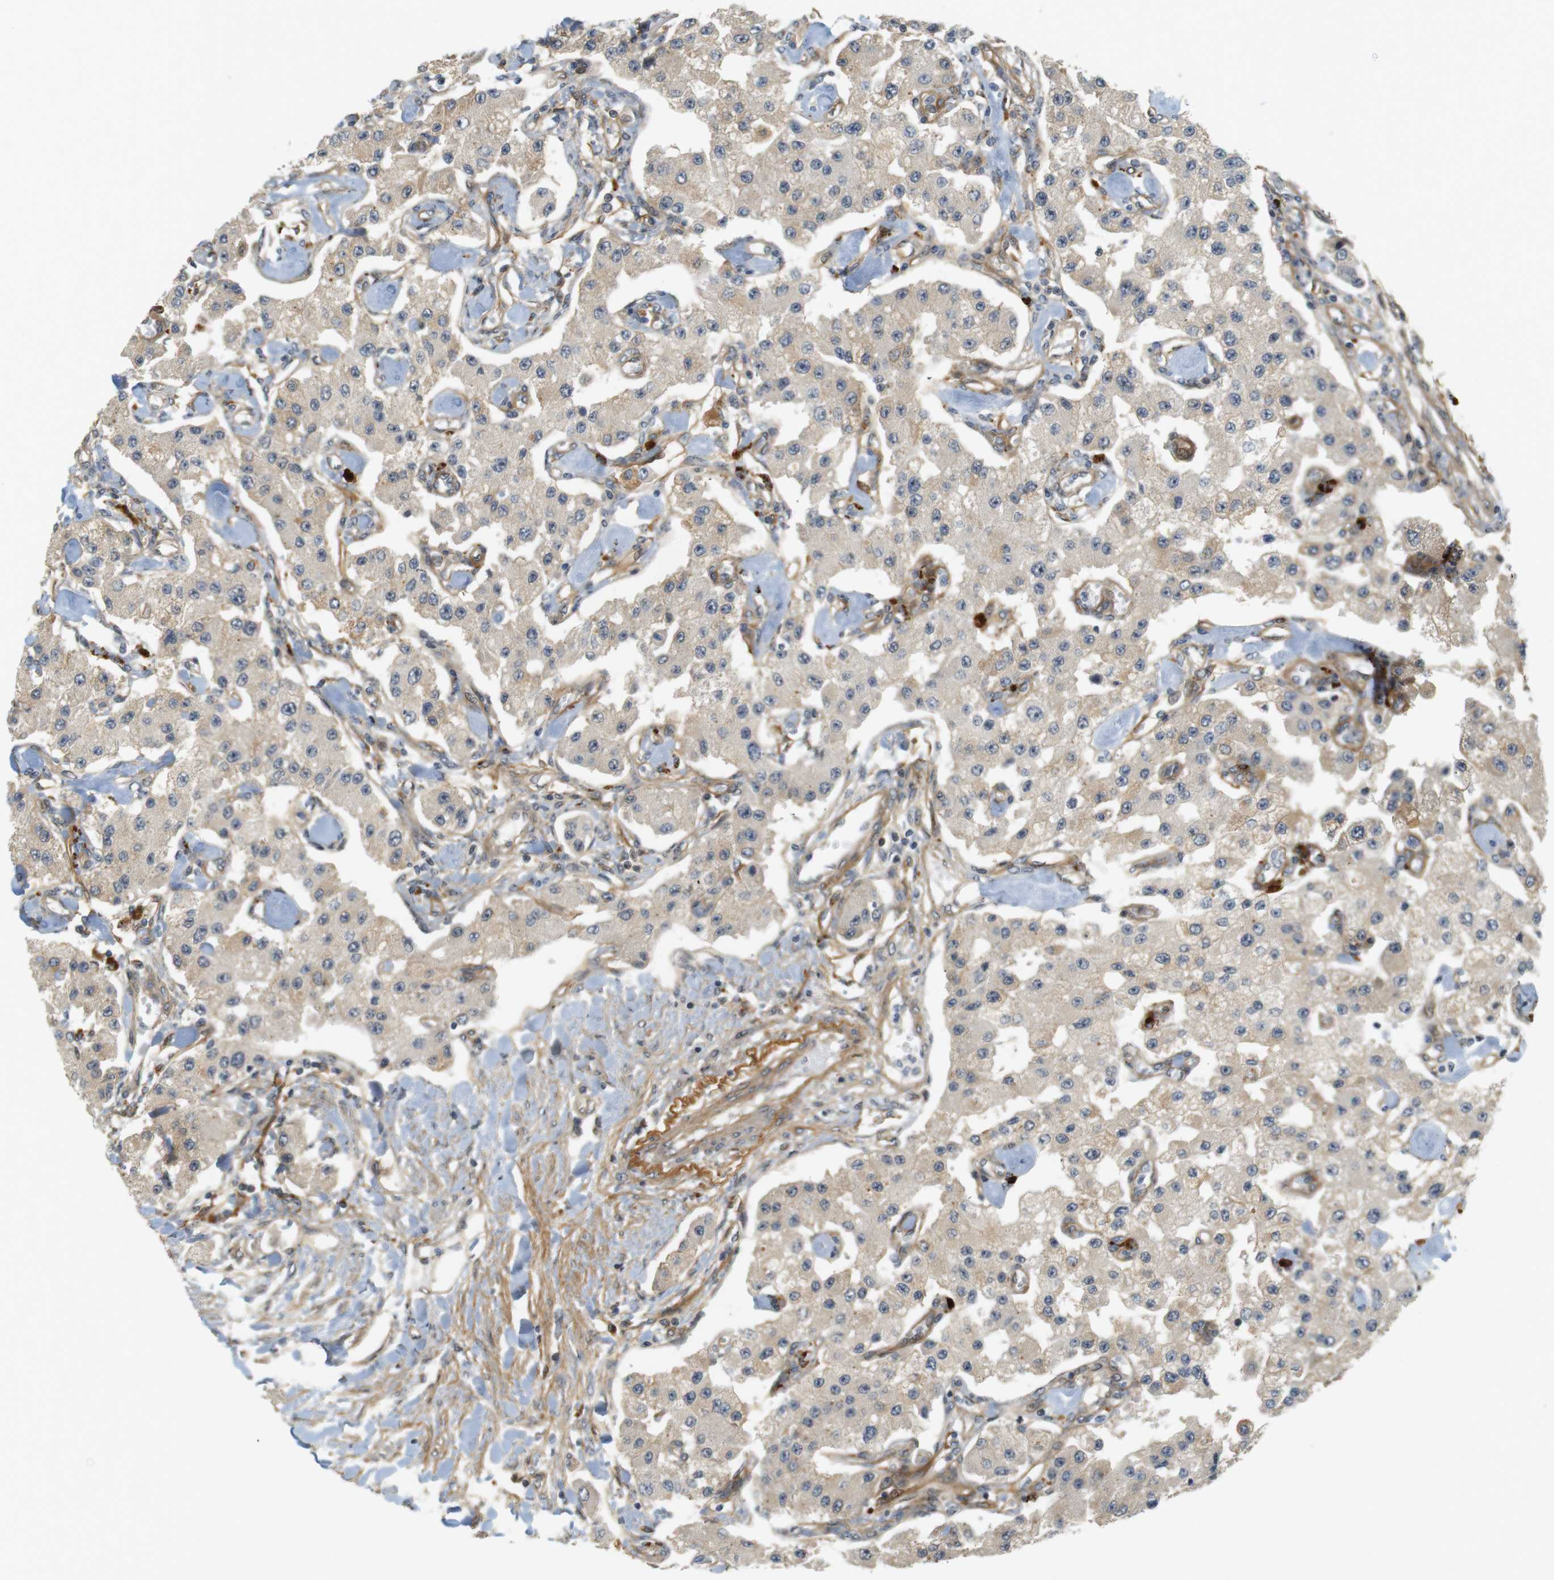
{"staining": {"intensity": "weak", "quantity": ">75%", "location": "cytoplasmic/membranous"}, "tissue": "carcinoid", "cell_type": "Tumor cells", "image_type": "cancer", "snomed": [{"axis": "morphology", "description": "Carcinoid, malignant, NOS"}, {"axis": "topography", "description": "Pancreas"}], "caption": "Immunohistochemical staining of carcinoid demonstrates weak cytoplasmic/membranous protein positivity in about >75% of tumor cells.", "gene": "TSPAN9", "patient": {"sex": "male", "age": 41}}